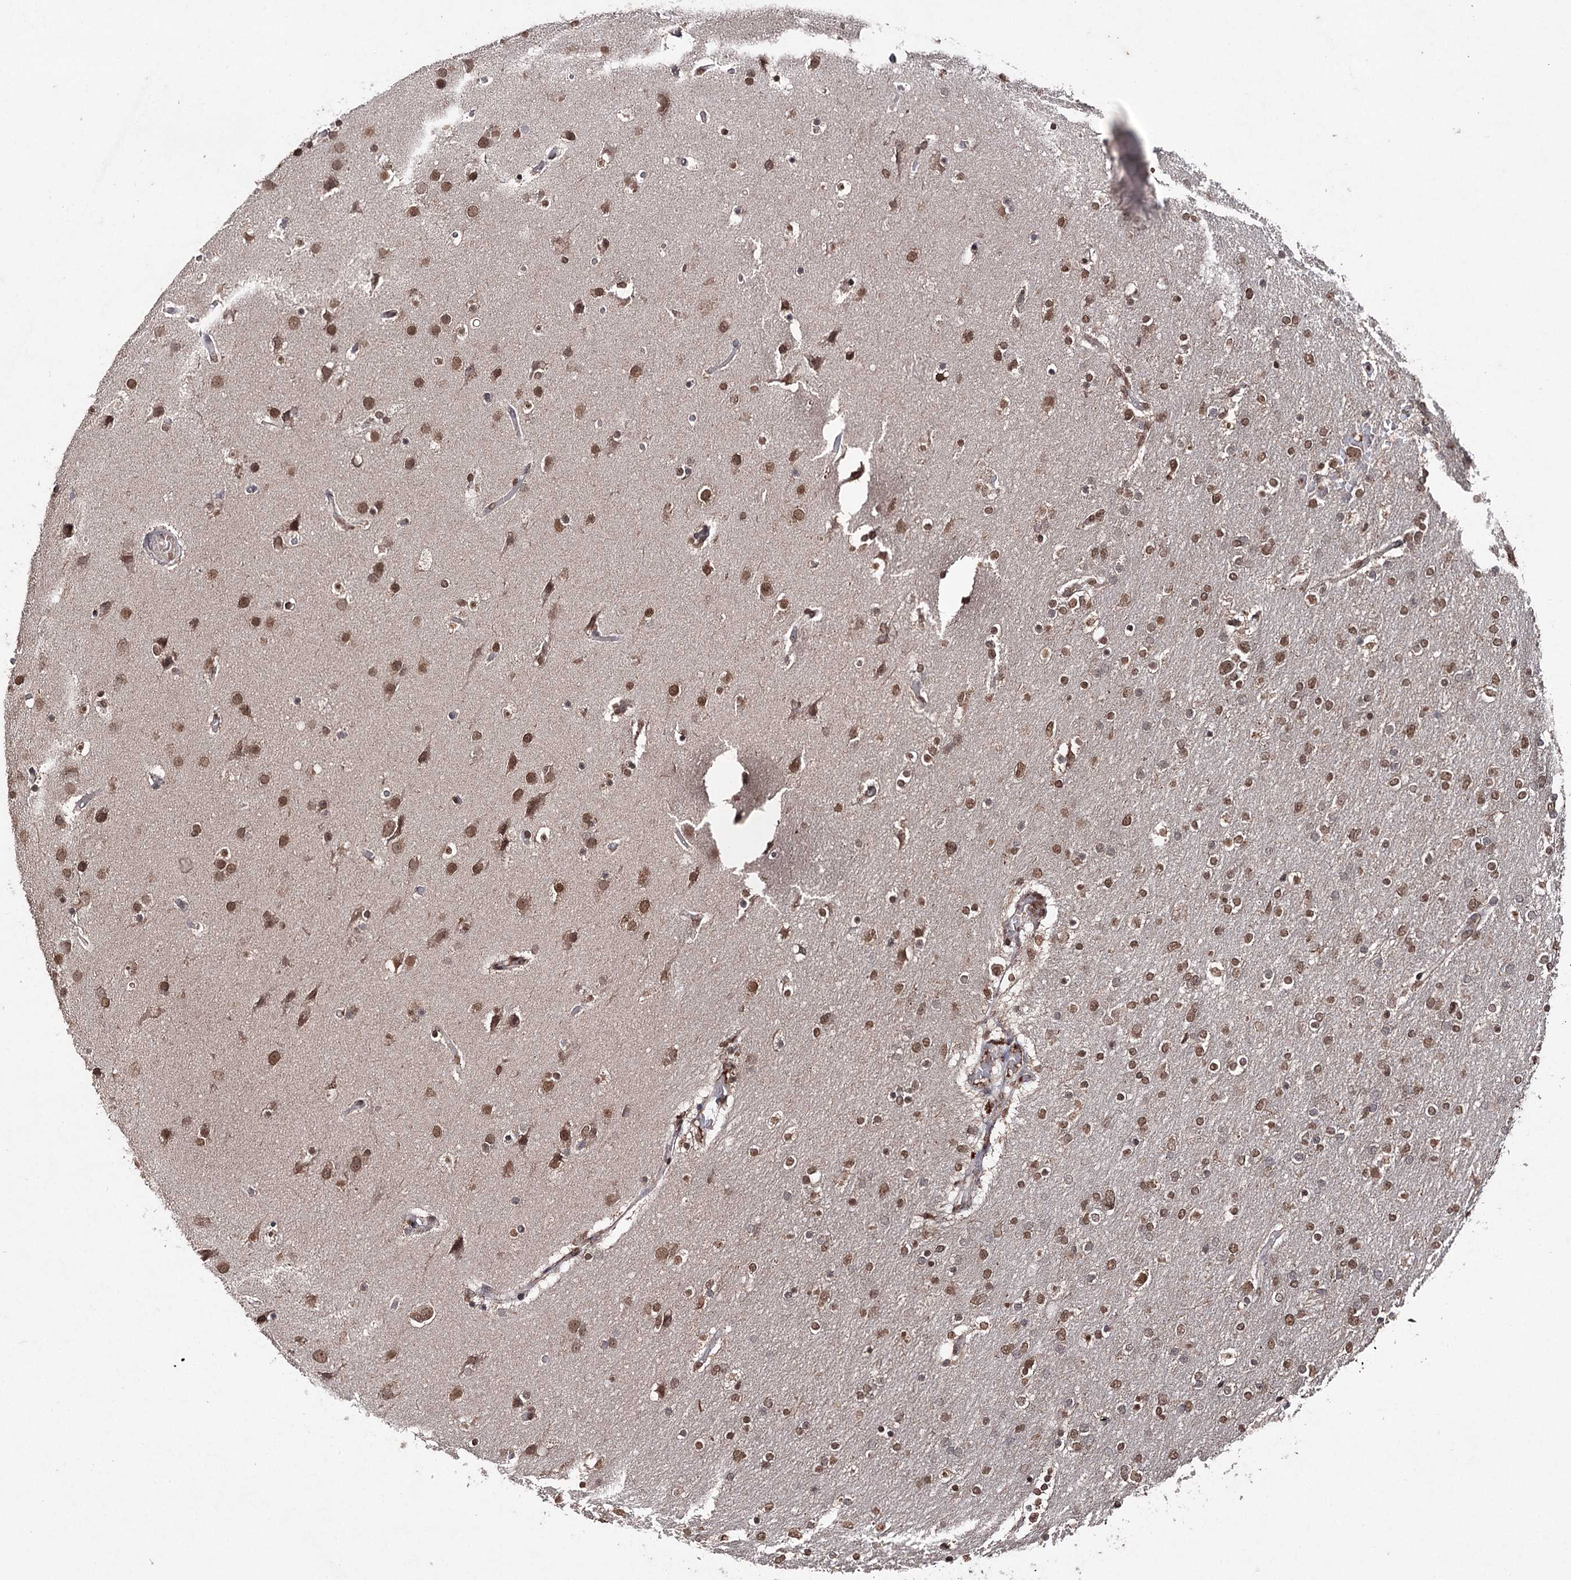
{"staining": {"intensity": "moderate", "quantity": "25%-75%", "location": "nuclear"}, "tissue": "glioma", "cell_type": "Tumor cells", "image_type": "cancer", "snomed": [{"axis": "morphology", "description": "Glioma, malignant, High grade"}, {"axis": "topography", "description": "Cerebral cortex"}], "caption": "Brown immunohistochemical staining in human malignant glioma (high-grade) displays moderate nuclear staining in approximately 25%-75% of tumor cells.", "gene": "ATG14", "patient": {"sex": "female", "age": 36}}